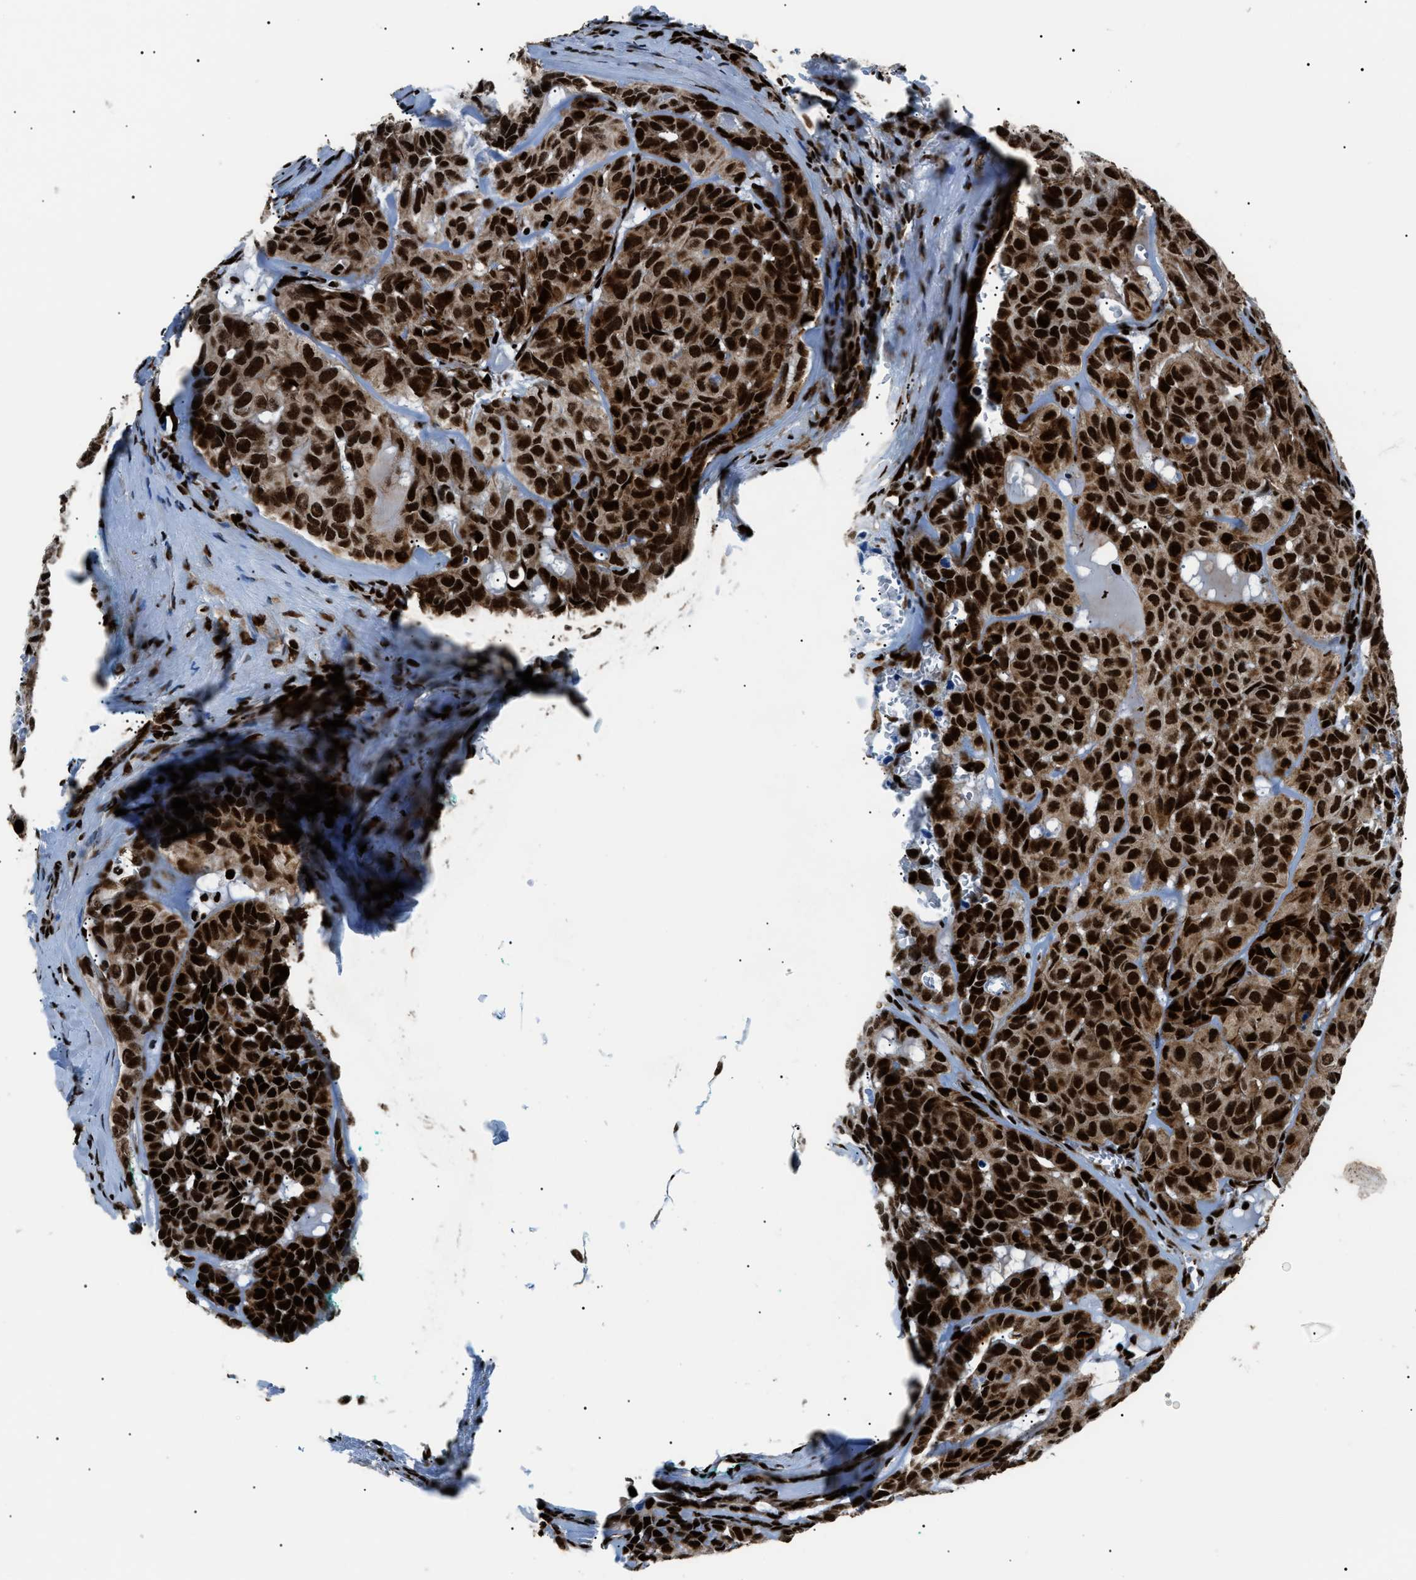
{"staining": {"intensity": "strong", "quantity": ">75%", "location": "cytoplasmic/membranous,nuclear"}, "tissue": "head and neck cancer", "cell_type": "Tumor cells", "image_type": "cancer", "snomed": [{"axis": "morphology", "description": "Adenocarcinoma, NOS"}, {"axis": "topography", "description": "Salivary gland, NOS"}, {"axis": "topography", "description": "Head-Neck"}], "caption": "Brown immunohistochemical staining in human head and neck cancer (adenocarcinoma) demonstrates strong cytoplasmic/membranous and nuclear positivity in approximately >75% of tumor cells. Using DAB (3,3'-diaminobenzidine) (brown) and hematoxylin (blue) stains, captured at high magnification using brightfield microscopy.", "gene": "HNRNPK", "patient": {"sex": "female", "age": 76}}